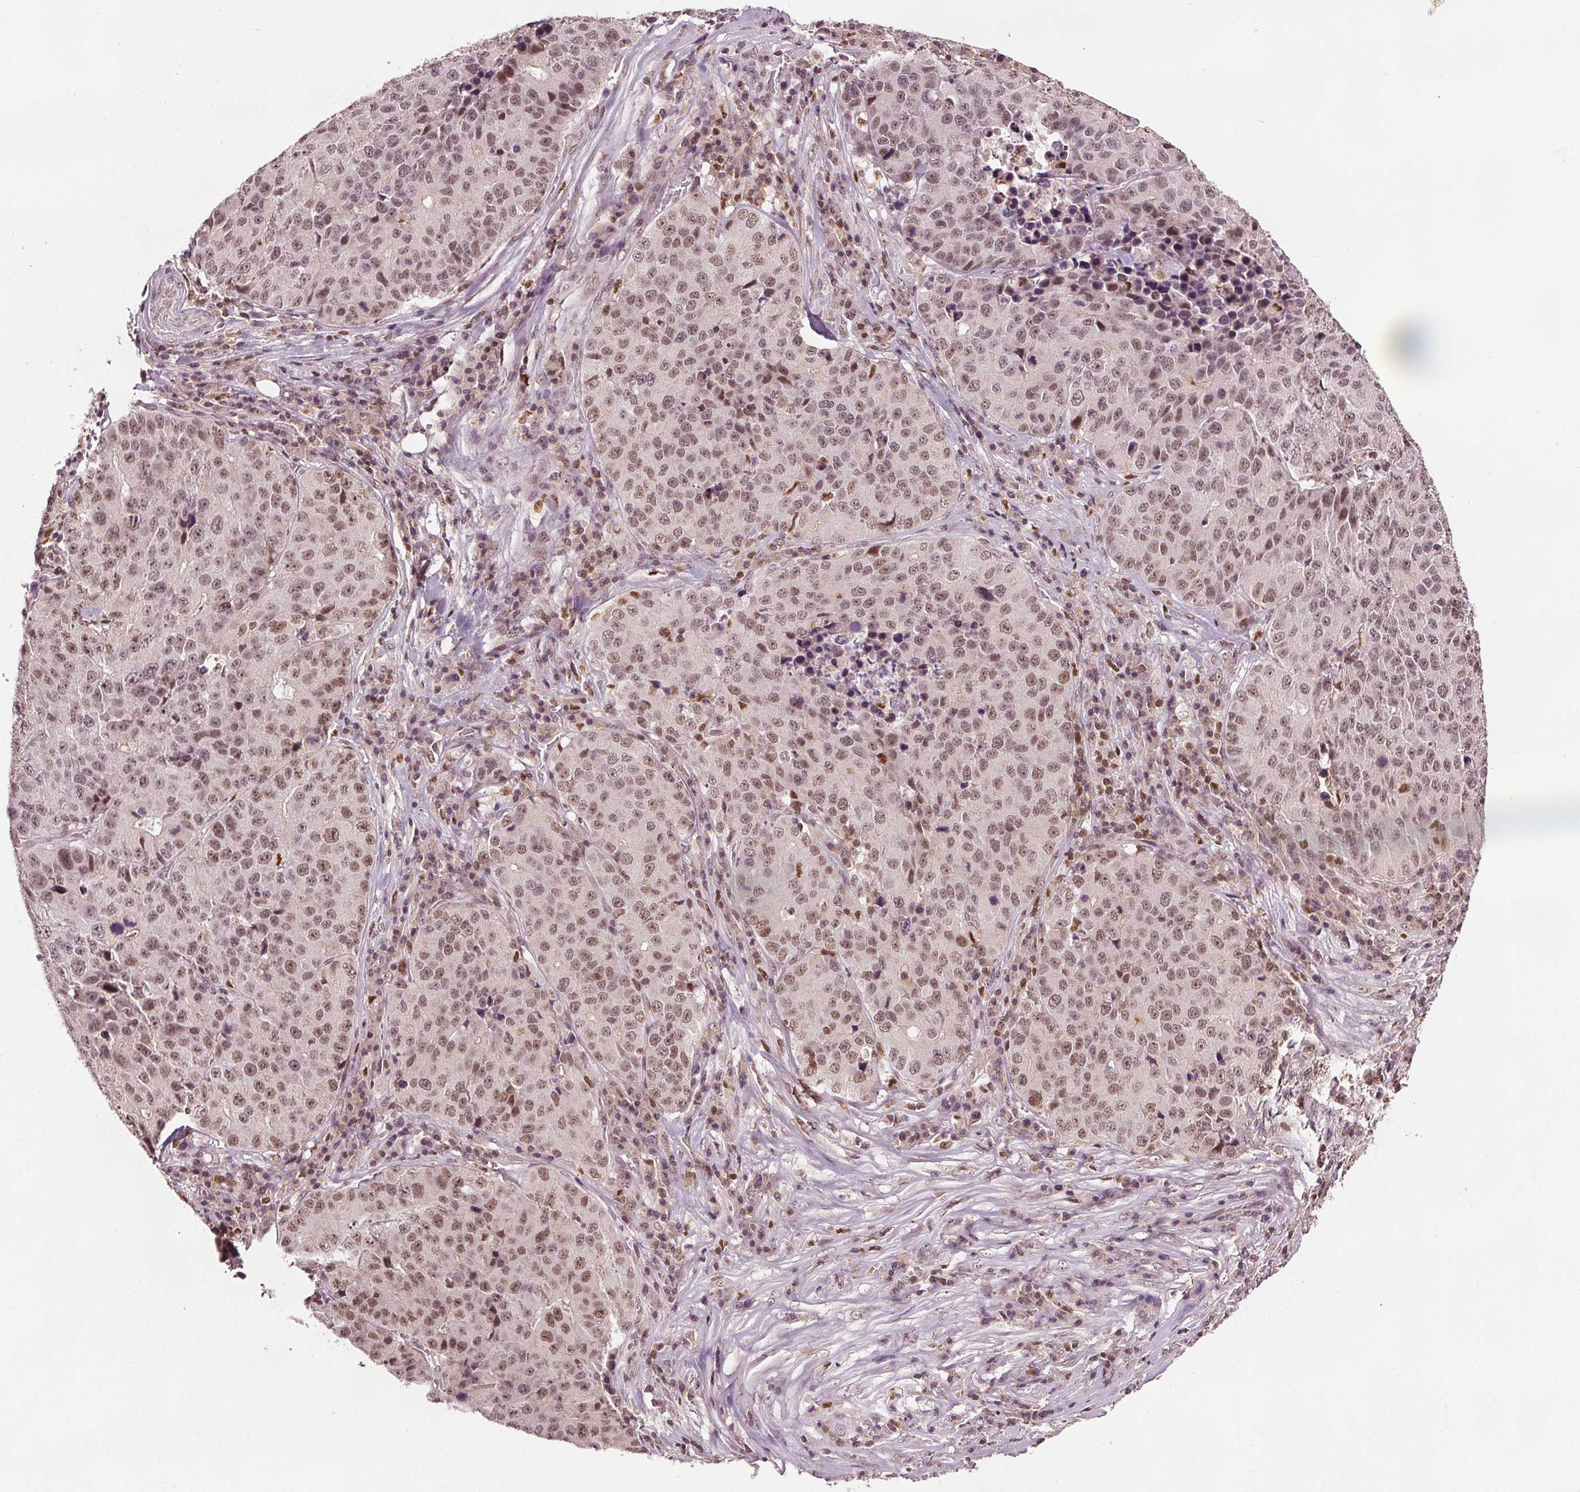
{"staining": {"intensity": "weak", "quantity": ">75%", "location": "nuclear"}, "tissue": "stomach cancer", "cell_type": "Tumor cells", "image_type": "cancer", "snomed": [{"axis": "morphology", "description": "Adenocarcinoma, NOS"}, {"axis": "topography", "description": "Stomach"}], "caption": "This photomicrograph displays immunohistochemistry (IHC) staining of stomach adenocarcinoma, with low weak nuclear staining in about >75% of tumor cells.", "gene": "DDX11", "patient": {"sex": "male", "age": 71}}